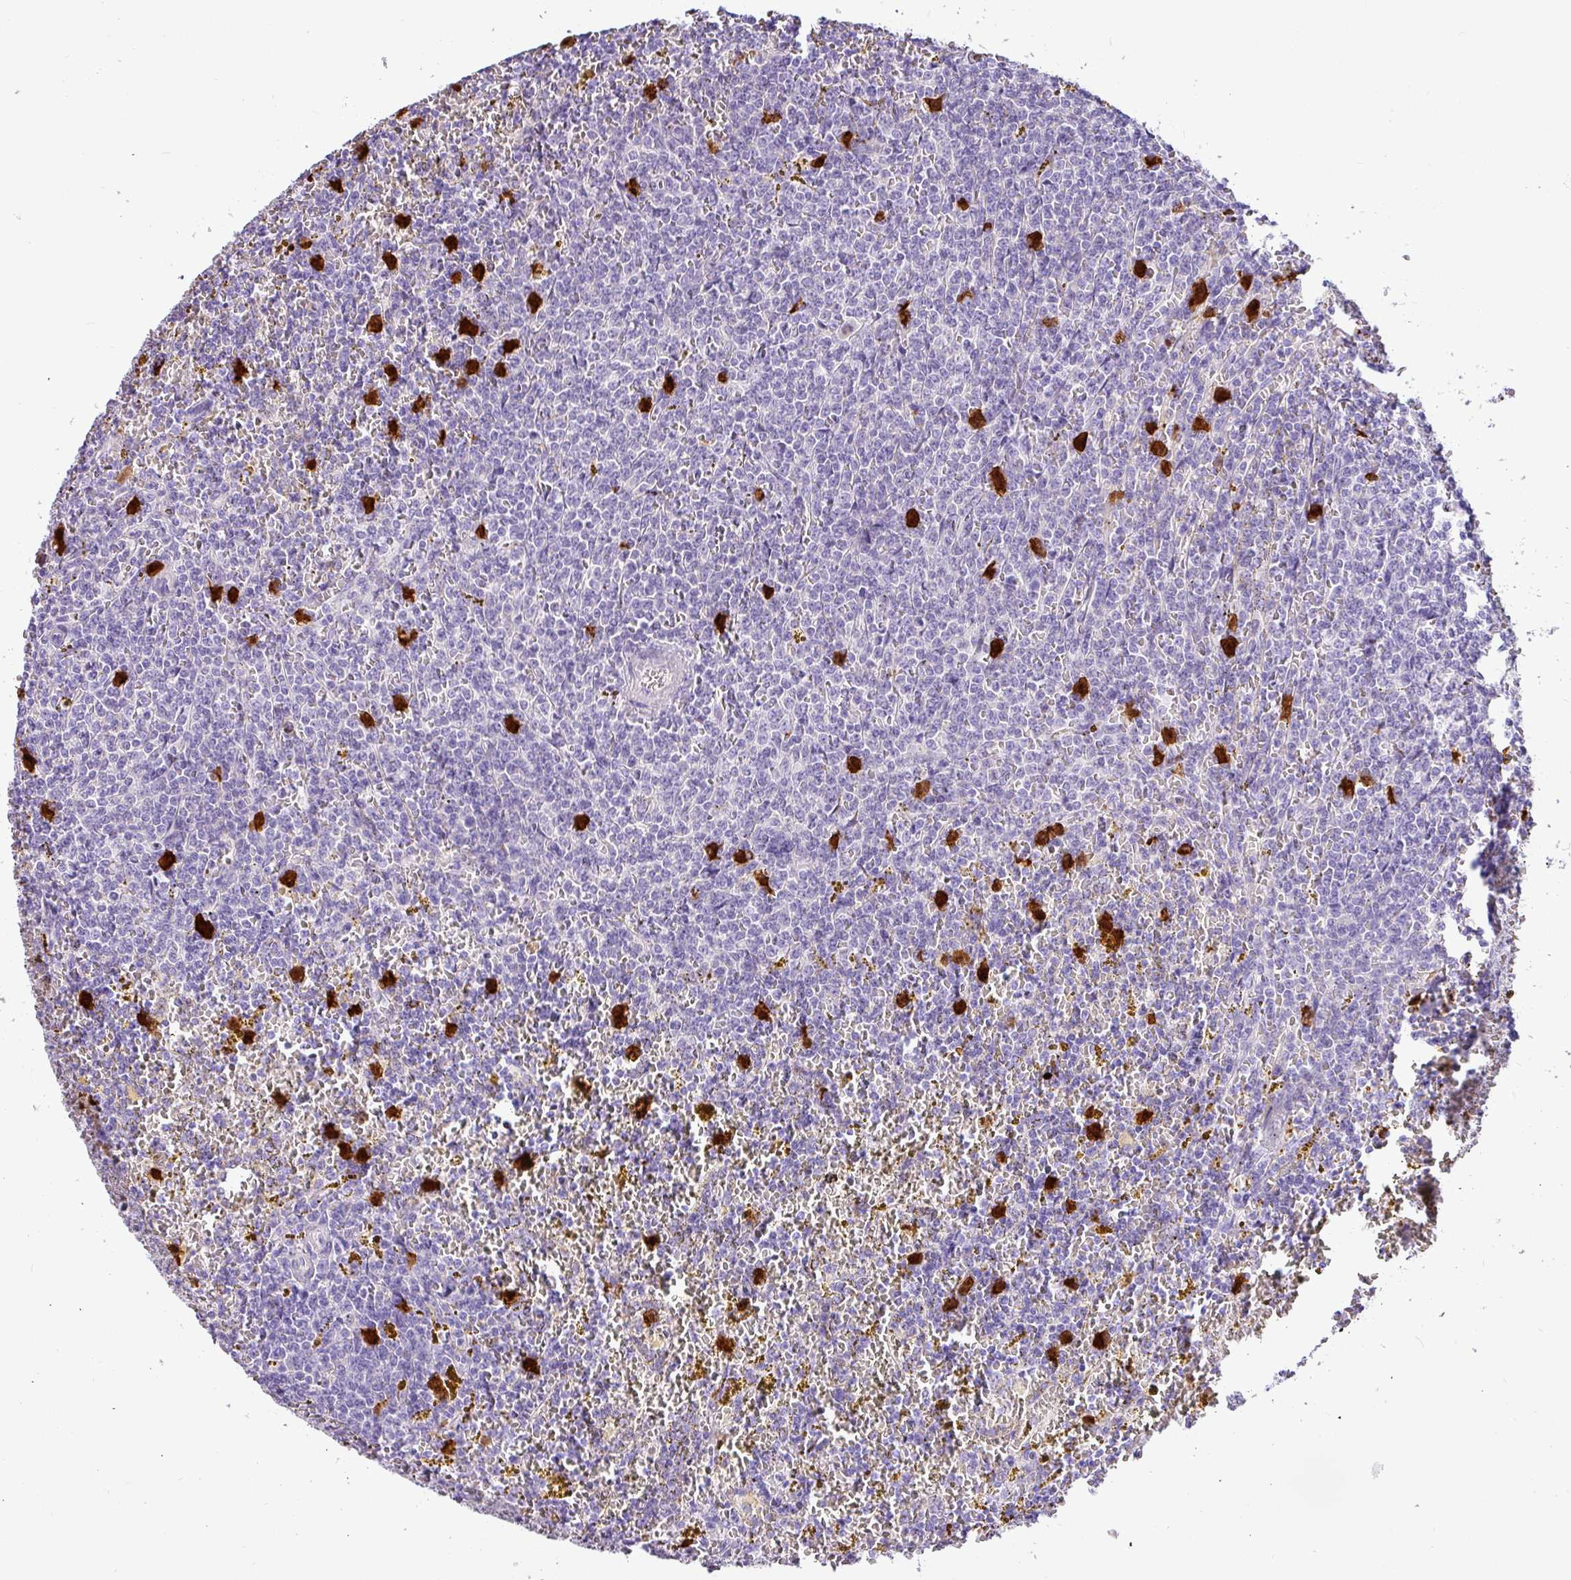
{"staining": {"intensity": "negative", "quantity": "none", "location": "none"}, "tissue": "lymphoma", "cell_type": "Tumor cells", "image_type": "cancer", "snomed": [{"axis": "morphology", "description": "Malignant lymphoma, non-Hodgkin's type, Low grade"}, {"axis": "topography", "description": "Spleen"}, {"axis": "topography", "description": "Lymph node"}], "caption": "Immunohistochemistry photomicrograph of malignant lymphoma, non-Hodgkin's type (low-grade) stained for a protein (brown), which shows no staining in tumor cells. Nuclei are stained in blue.", "gene": "SH2D3C", "patient": {"sex": "female", "age": 66}}